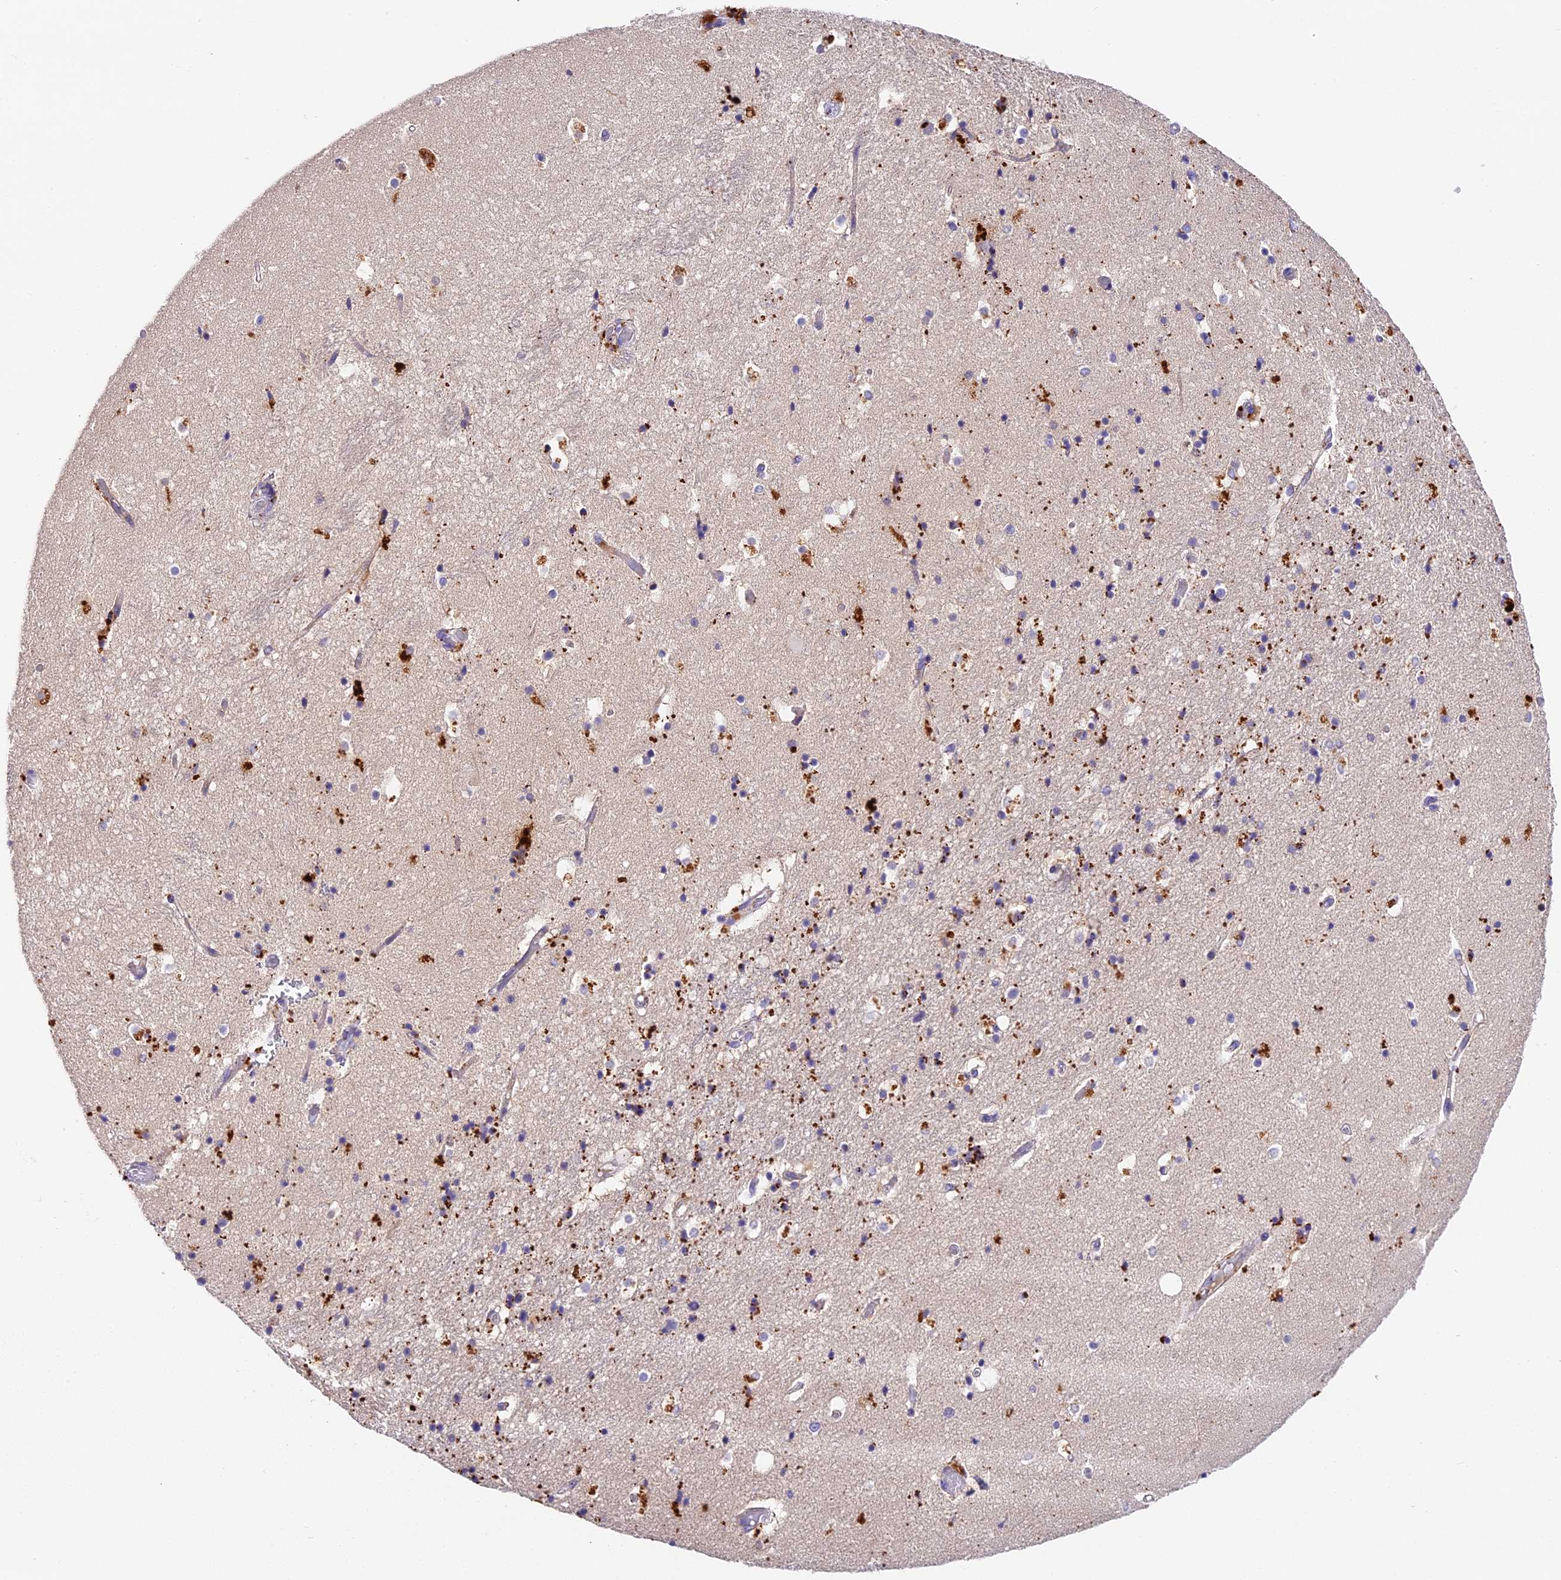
{"staining": {"intensity": "strong", "quantity": "<25%", "location": "cytoplasmic/membranous"}, "tissue": "hippocampus", "cell_type": "Glial cells", "image_type": "normal", "snomed": [{"axis": "morphology", "description": "Normal tissue, NOS"}, {"axis": "topography", "description": "Hippocampus"}], "caption": "A medium amount of strong cytoplasmic/membranous staining is identified in about <25% of glial cells in normal hippocampus.", "gene": "LYPD6", "patient": {"sex": "female", "age": 52}}